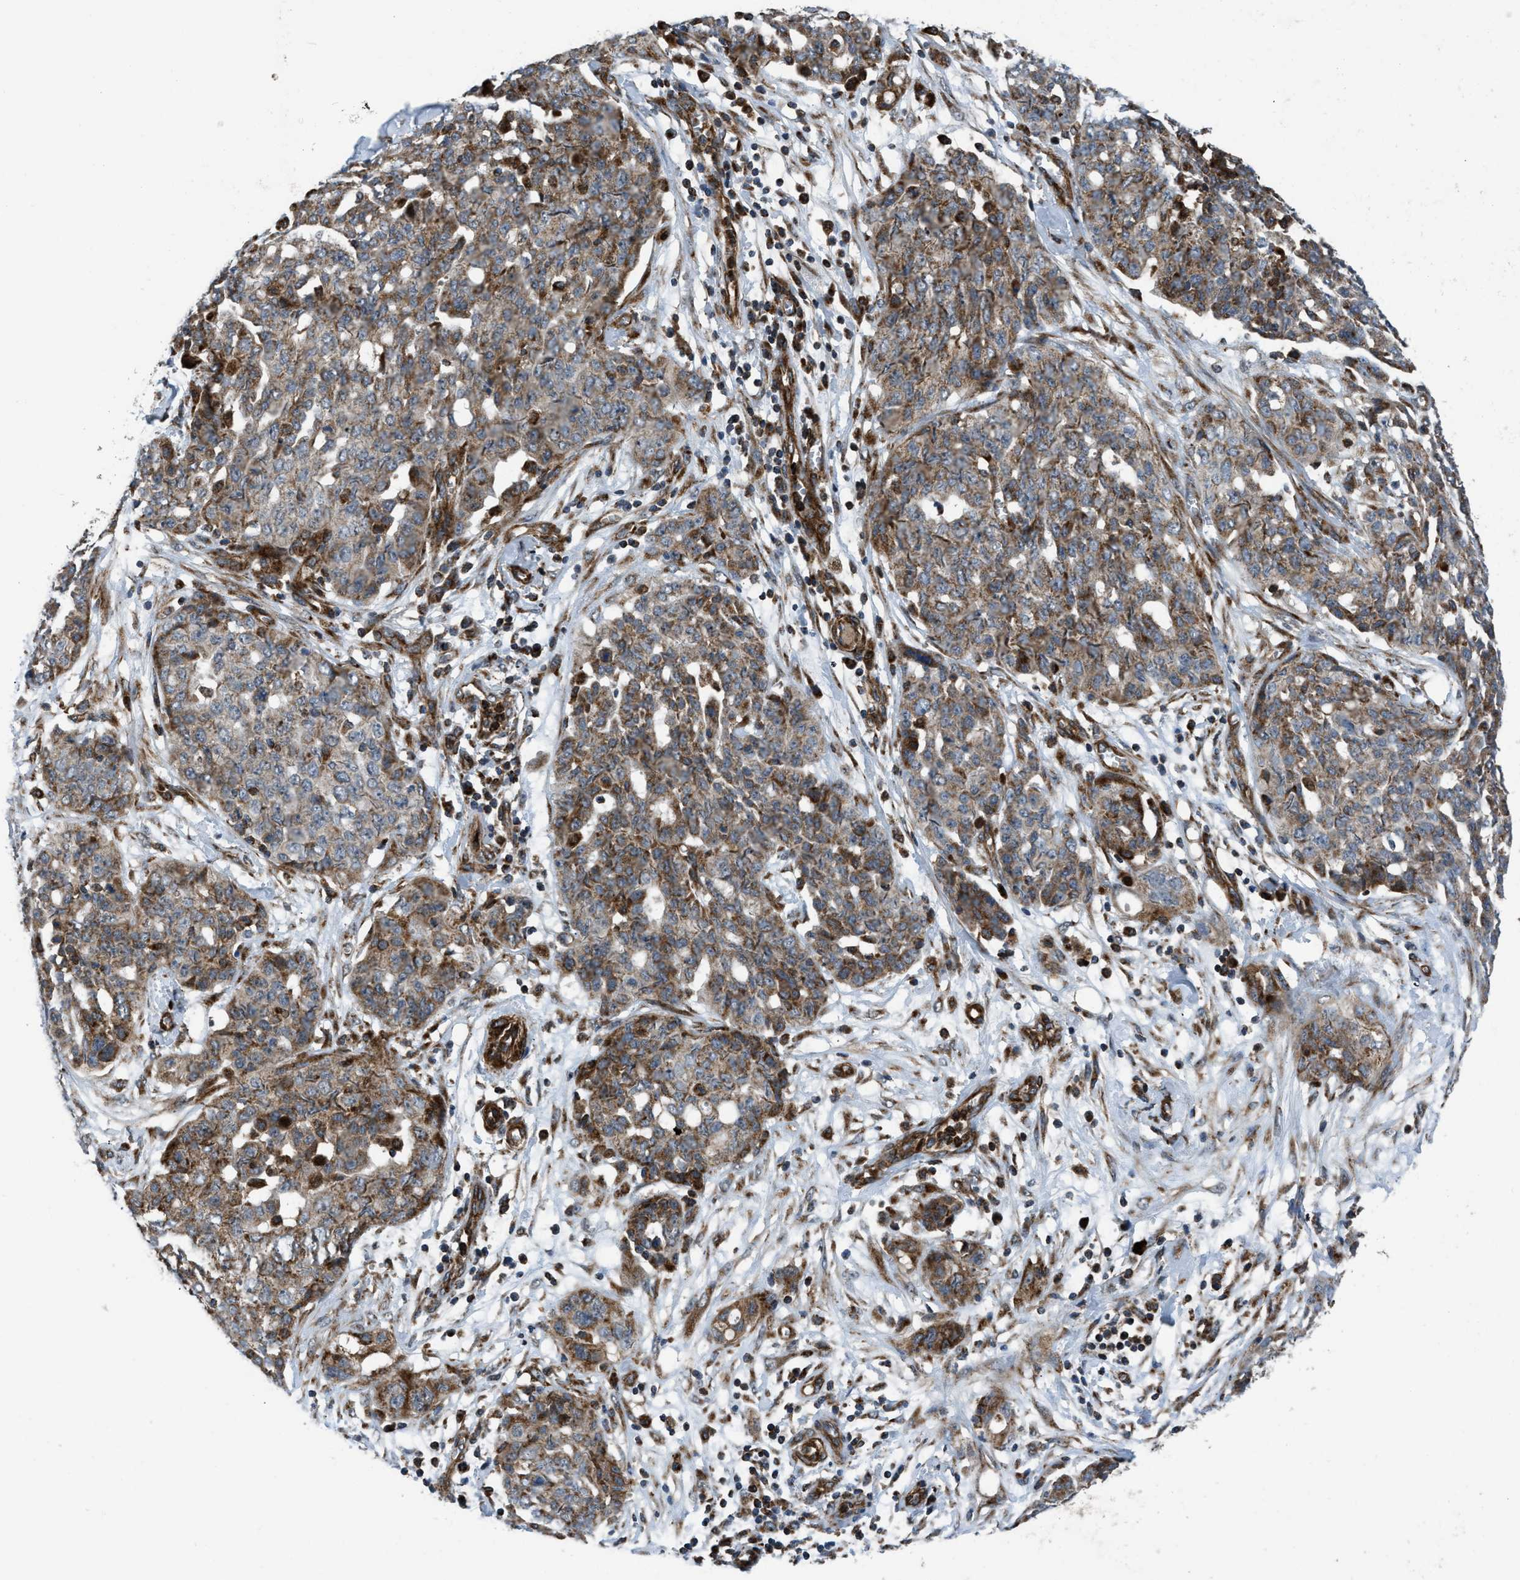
{"staining": {"intensity": "moderate", "quantity": ">75%", "location": "cytoplasmic/membranous"}, "tissue": "ovarian cancer", "cell_type": "Tumor cells", "image_type": "cancer", "snomed": [{"axis": "morphology", "description": "Cystadenocarcinoma, serous, NOS"}, {"axis": "topography", "description": "Soft tissue"}, {"axis": "topography", "description": "Ovary"}], "caption": "The photomicrograph exhibits immunohistochemical staining of ovarian cancer. There is moderate cytoplasmic/membranous staining is appreciated in approximately >75% of tumor cells.", "gene": "GSDME", "patient": {"sex": "female", "age": 57}}